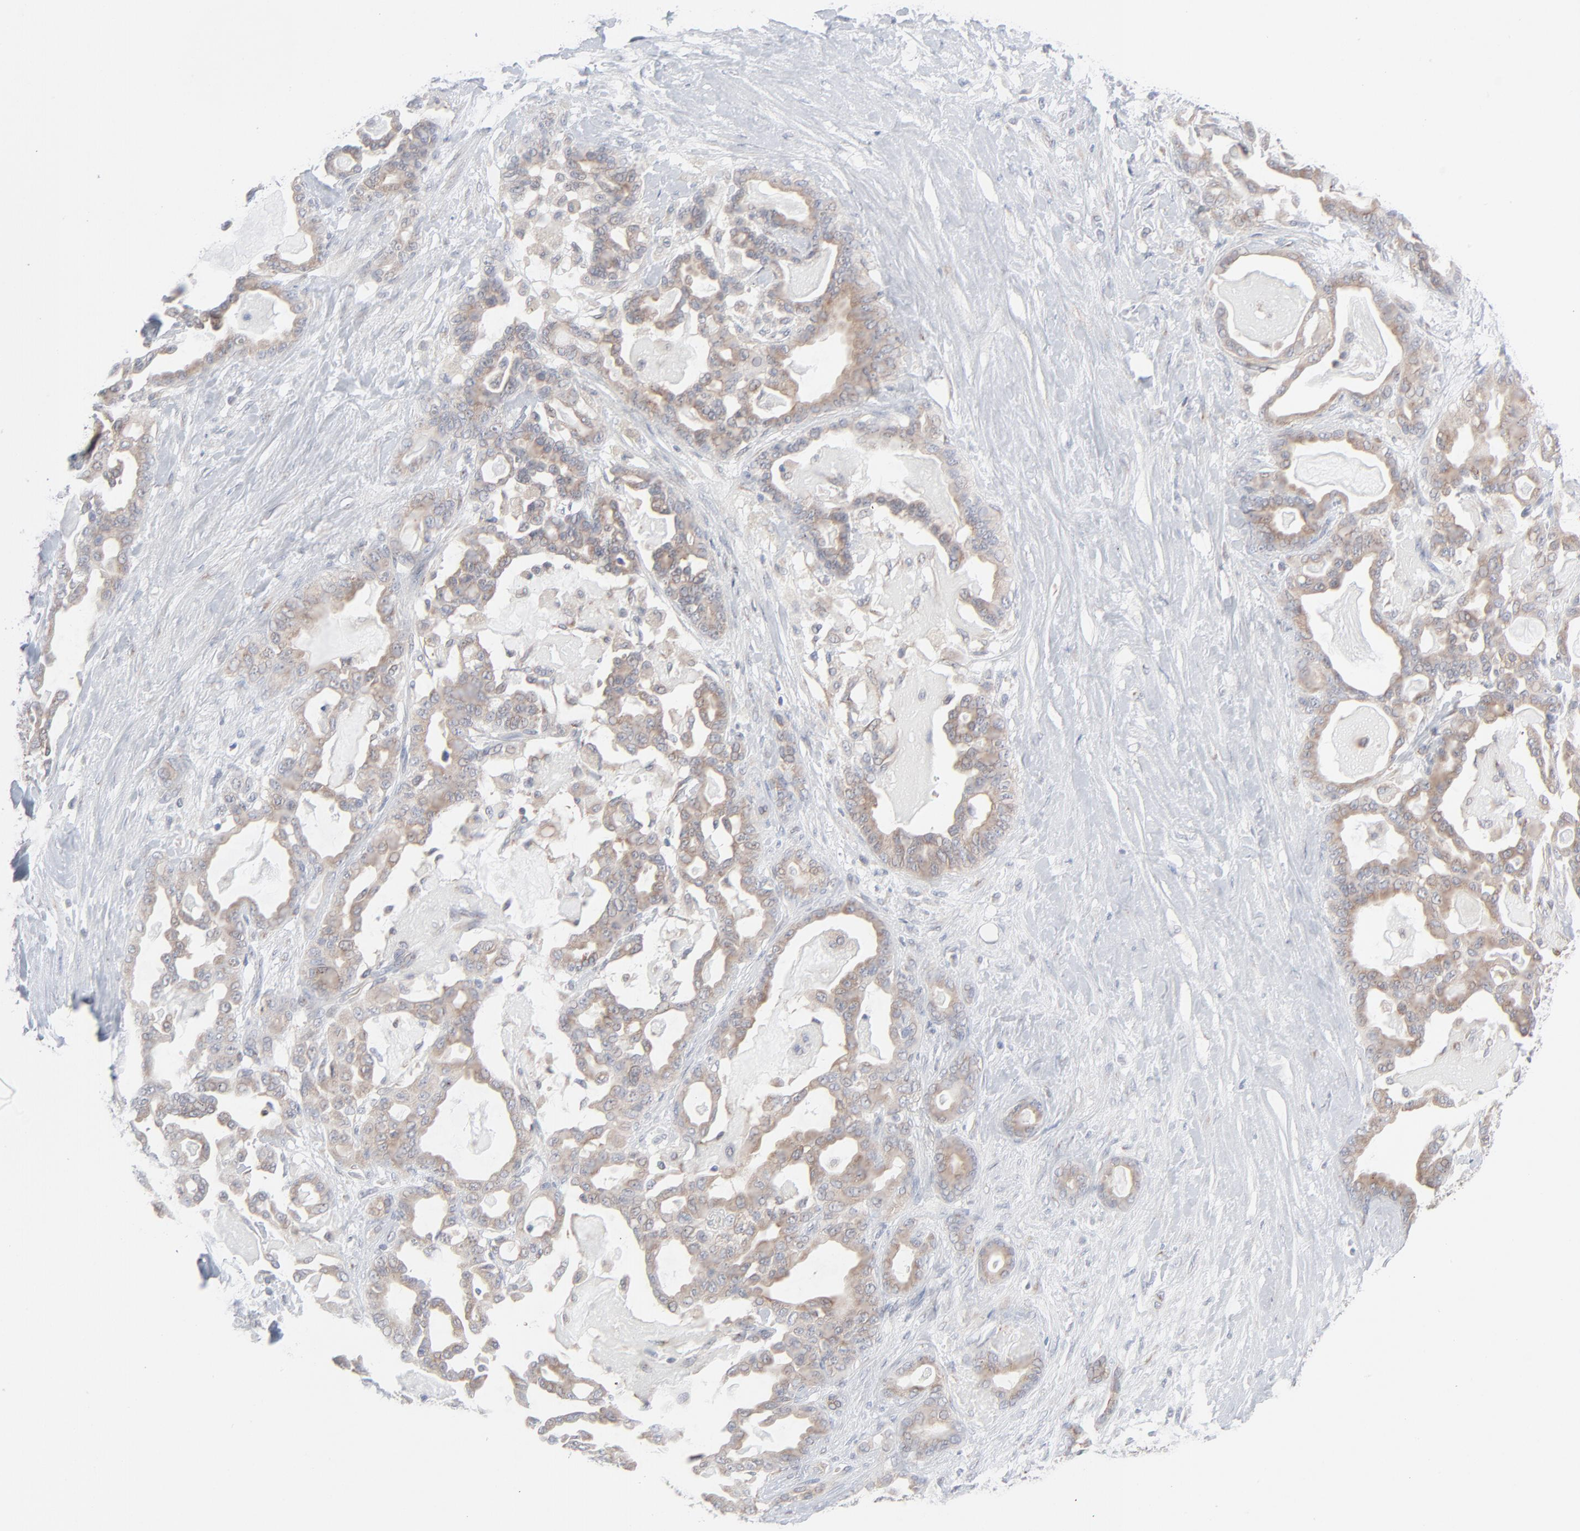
{"staining": {"intensity": "weak", "quantity": ">75%", "location": "cytoplasmic/membranous"}, "tissue": "pancreatic cancer", "cell_type": "Tumor cells", "image_type": "cancer", "snomed": [{"axis": "morphology", "description": "Adenocarcinoma, NOS"}, {"axis": "topography", "description": "Pancreas"}], "caption": "Pancreatic cancer stained for a protein (brown) displays weak cytoplasmic/membranous positive positivity in about >75% of tumor cells.", "gene": "KDSR", "patient": {"sex": "male", "age": 63}}